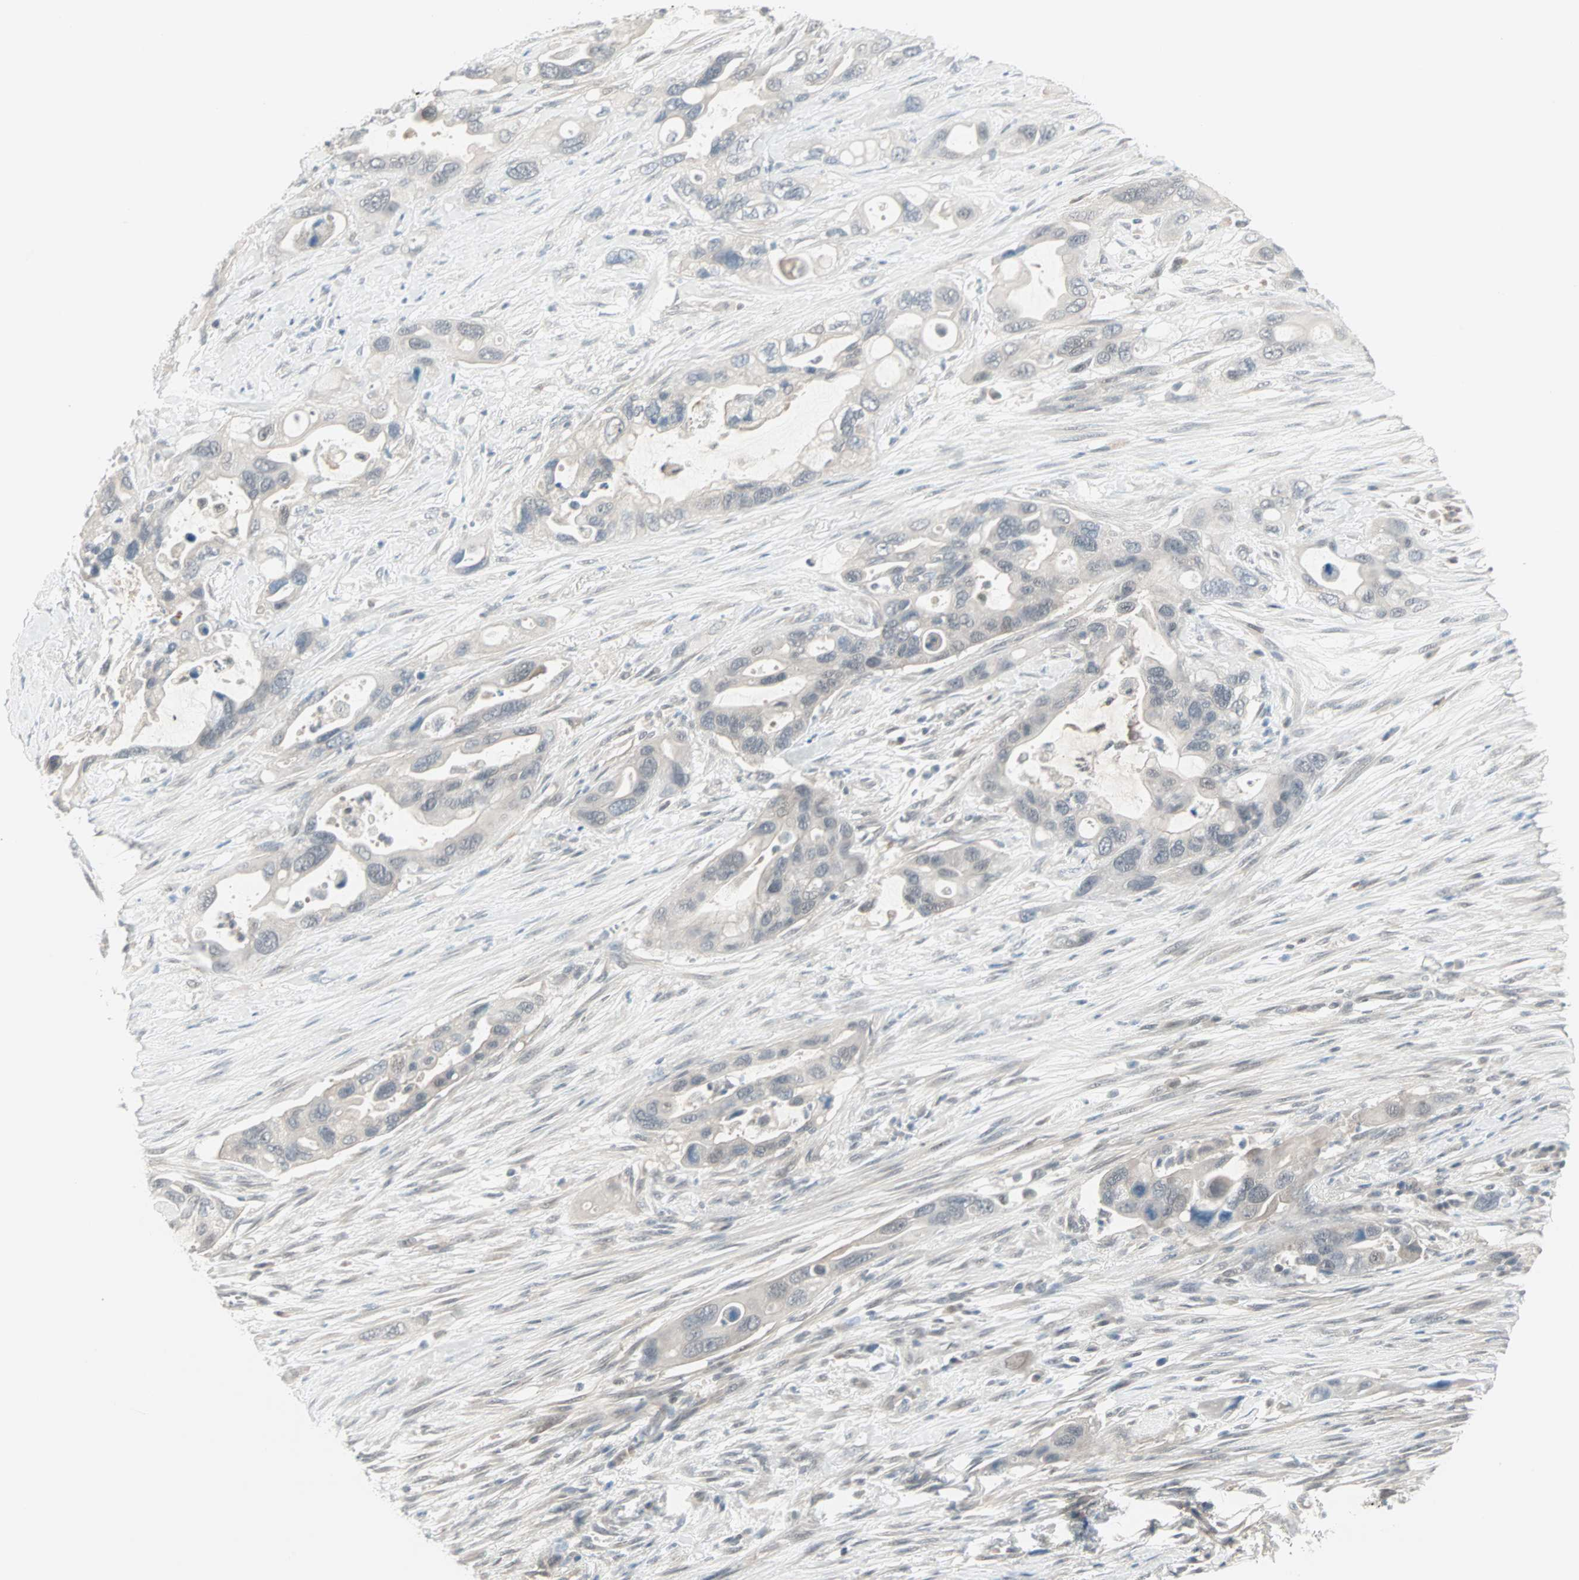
{"staining": {"intensity": "negative", "quantity": "none", "location": "none"}, "tissue": "pancreatic cancer", "cell_type": "Tumor cells", "image_type": "cancer", "snomed": [{"axis": "morphology", "description": "Adenocarcinoma, NOS"}, {"axis": "topography", "description": "Pancreas"}], "caption": "There is no significant staining in tumor cells of pancreatic cancer.", "gene": "PTPA", "patient": {"sex": "female", "age": 71}}